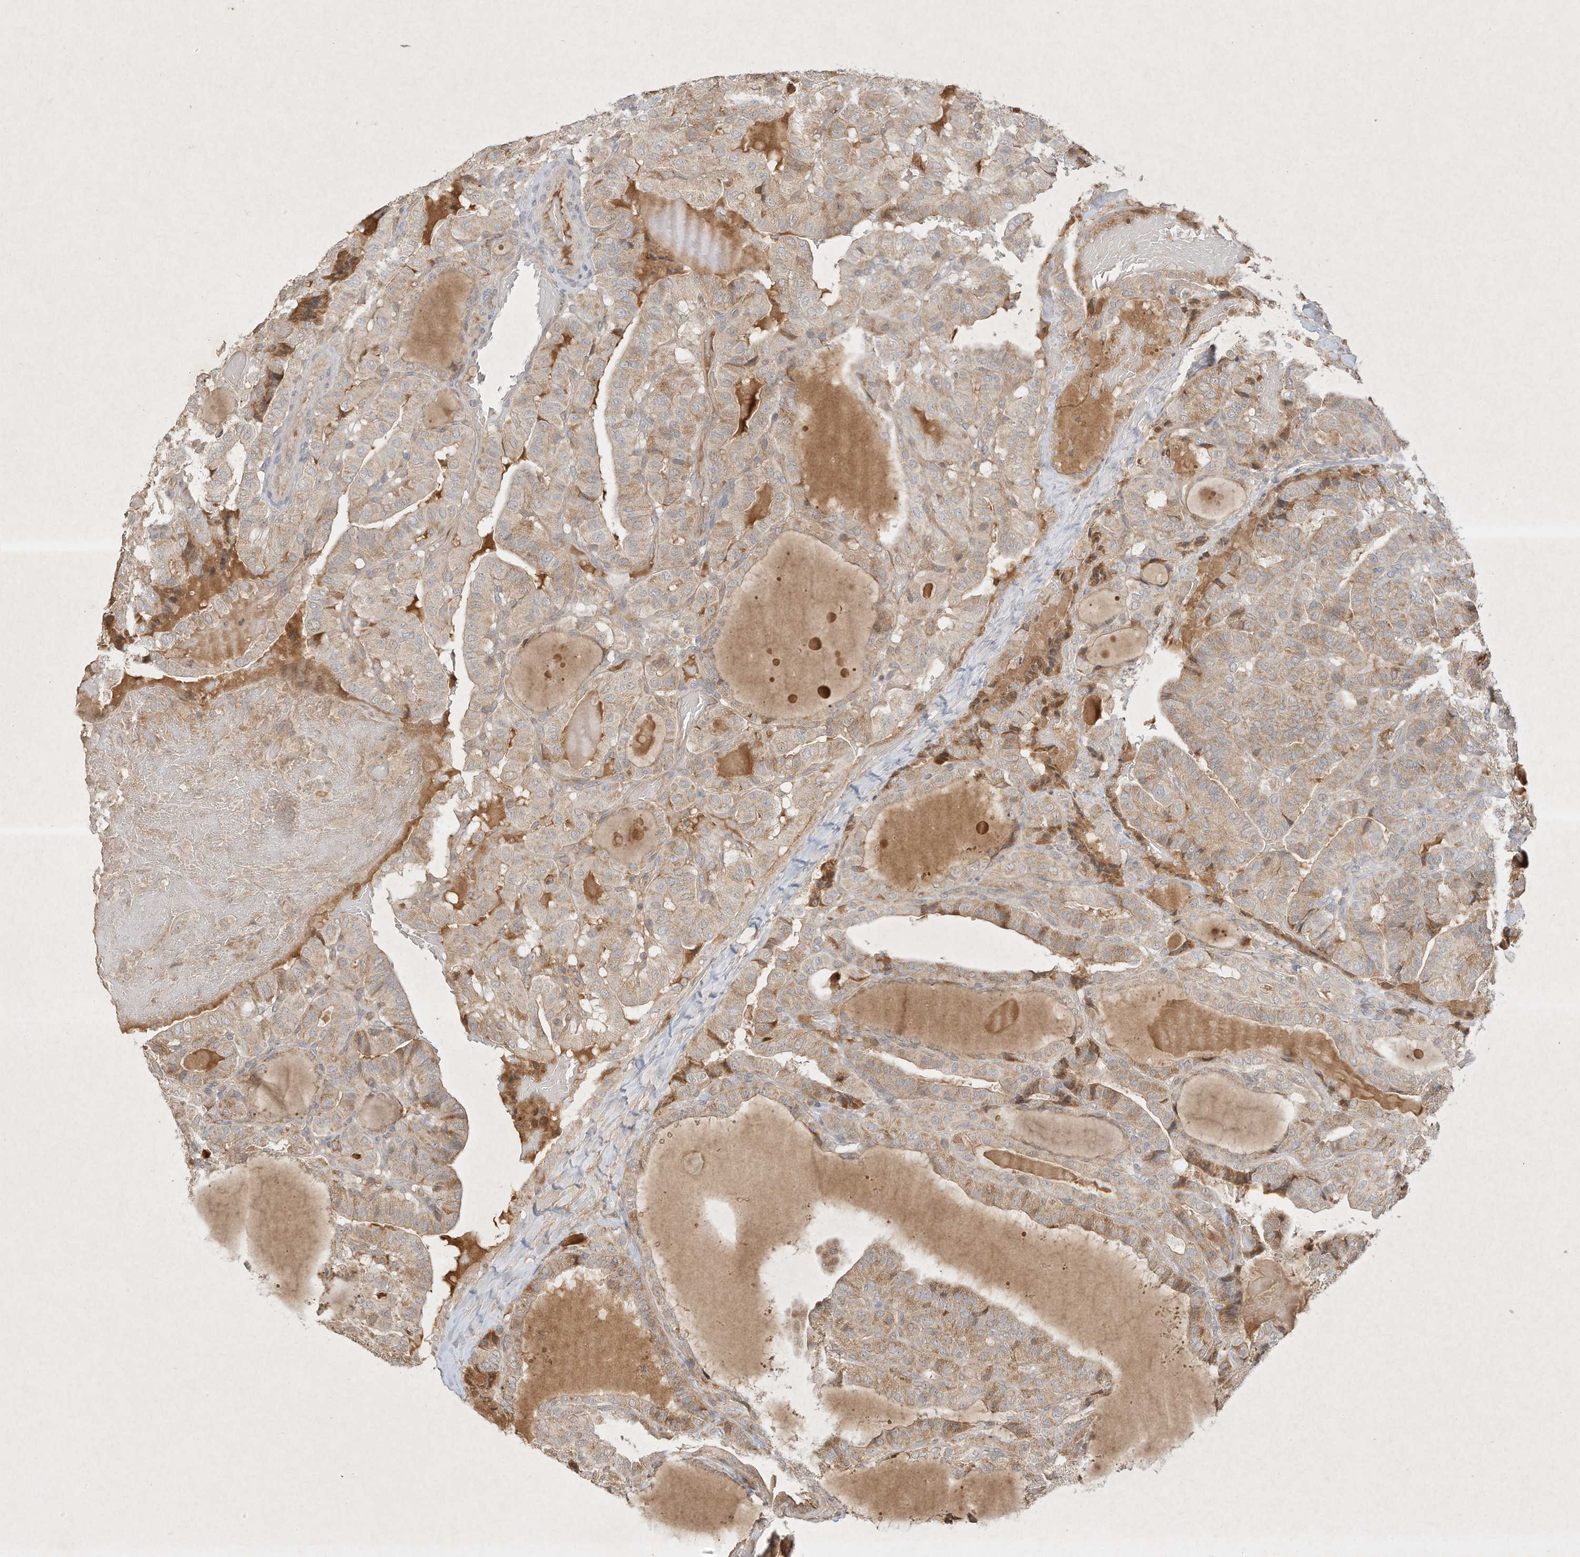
{"staining": {"intensity": "weak", "quantity": ">75%", "location": "cytoplasmic/membranous"}, "tissue": "thyroid cancer", "cell_type": "Tumor cells", "image_type": "cancer", "snomed": [{"axis": "morphology", "description": "Papillary adenocarcinoma, NOS"}, {"axis": "topography", "description": "Thyroid gland"}], "caption": "This is an image of immunohistochemistry (IHC) staining of thyroid cancer (papillary adenocarcinoma), which shows weak positivity in the cytoplasmic/membranous of tumor cells.", "gene": "BTRC", "patient": {"sex": "male", "age": 77}}